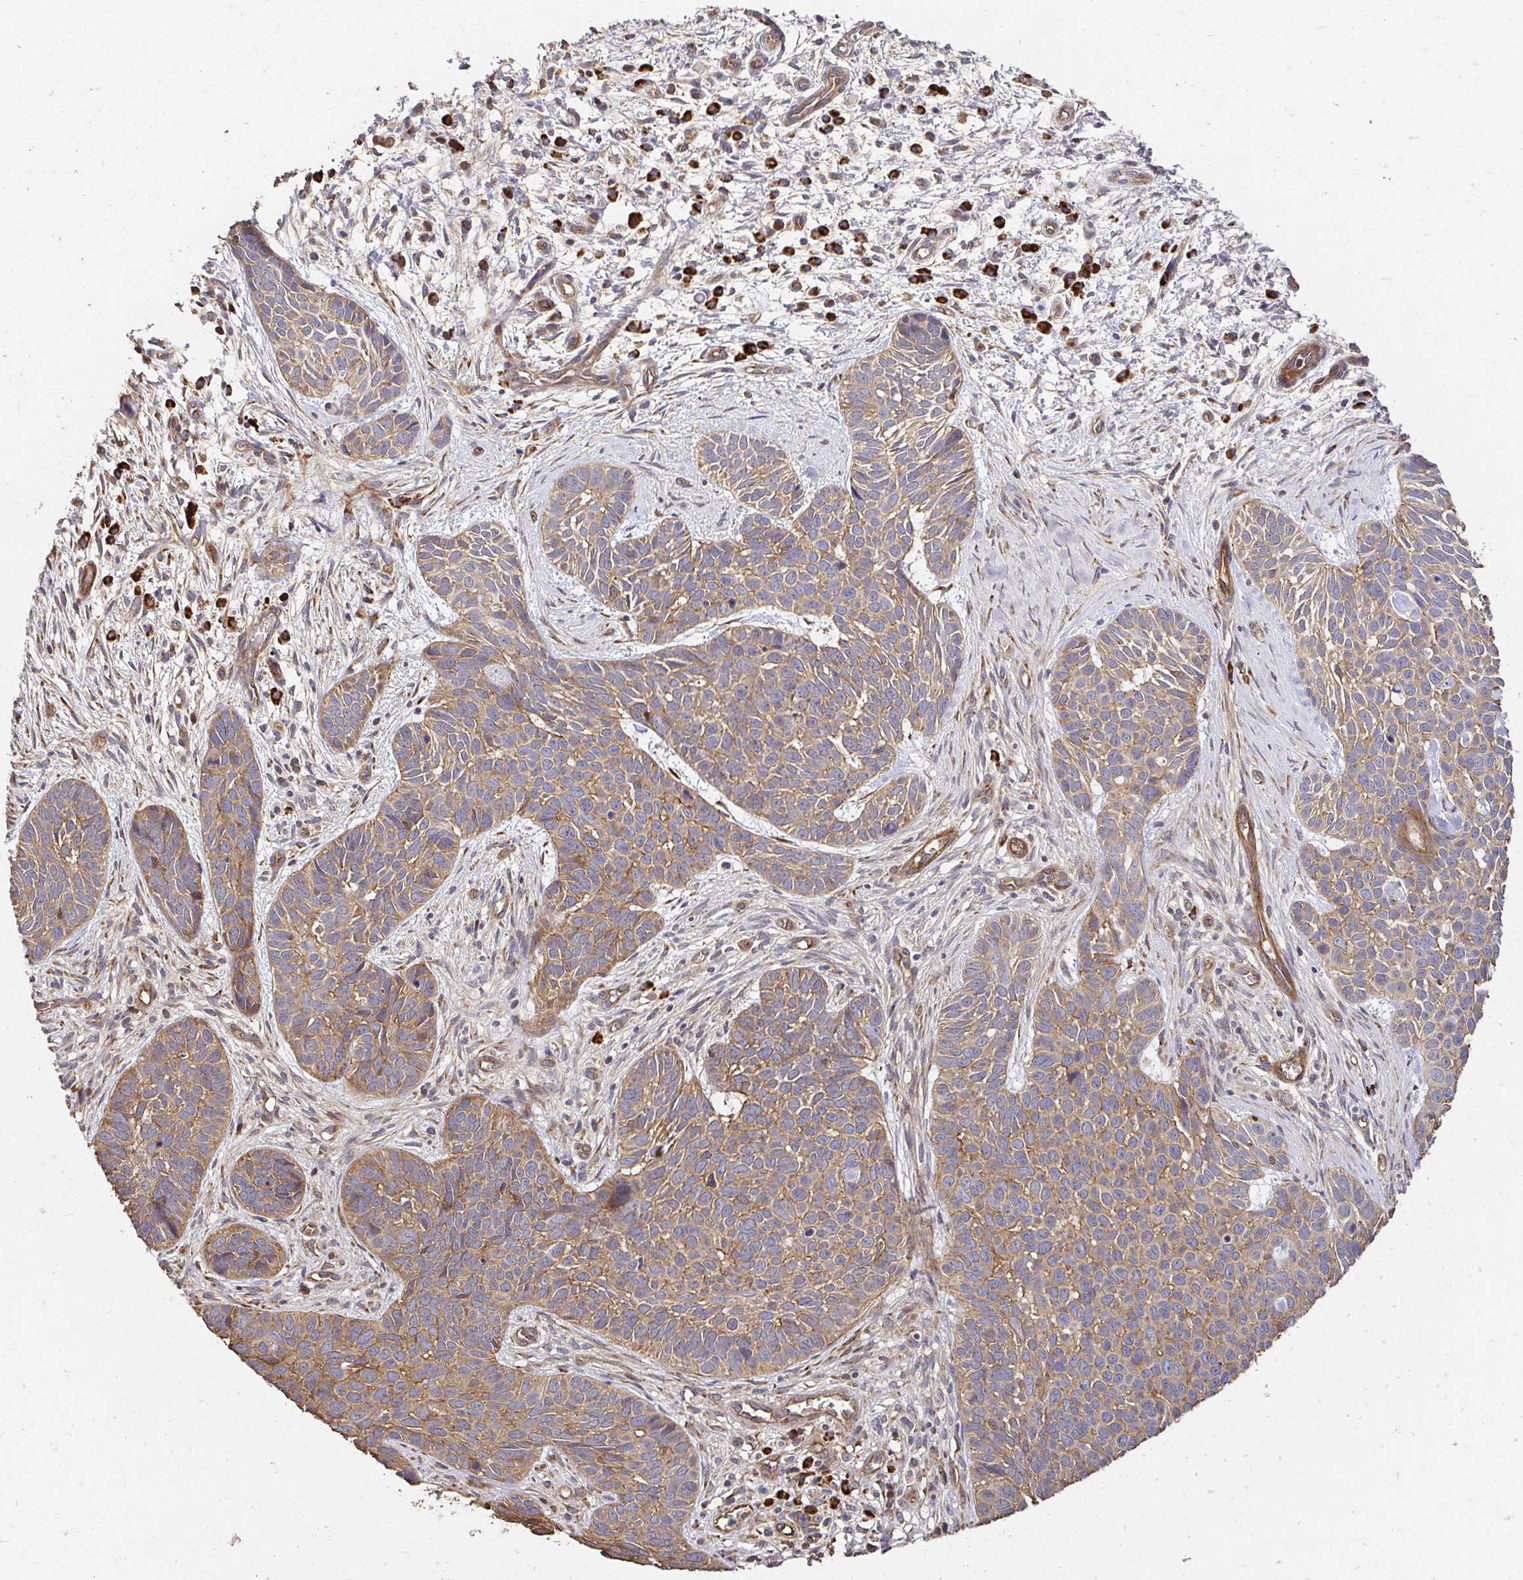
{"staining": {"intensity": "moderate", "quantity": ">75%", "location": "cytoplasmic/membranous"}, "tissue": "skin cancer", "cell_type": "Tumor cells", "image_type": "cancer", "snomed": [{"axis": "morphology", "description": "Basal cell carcinoma"}, {"axis": "topography", "description": "Skin"}], "caption": "The micrograph exhibits a brown stain indicating the presence of a protein in the cytoplasmic/membranous of tumor cells in skin basal cell carcinoma.", "gene": "APBB1", "patient": {"sex": "male", "age": 69}}